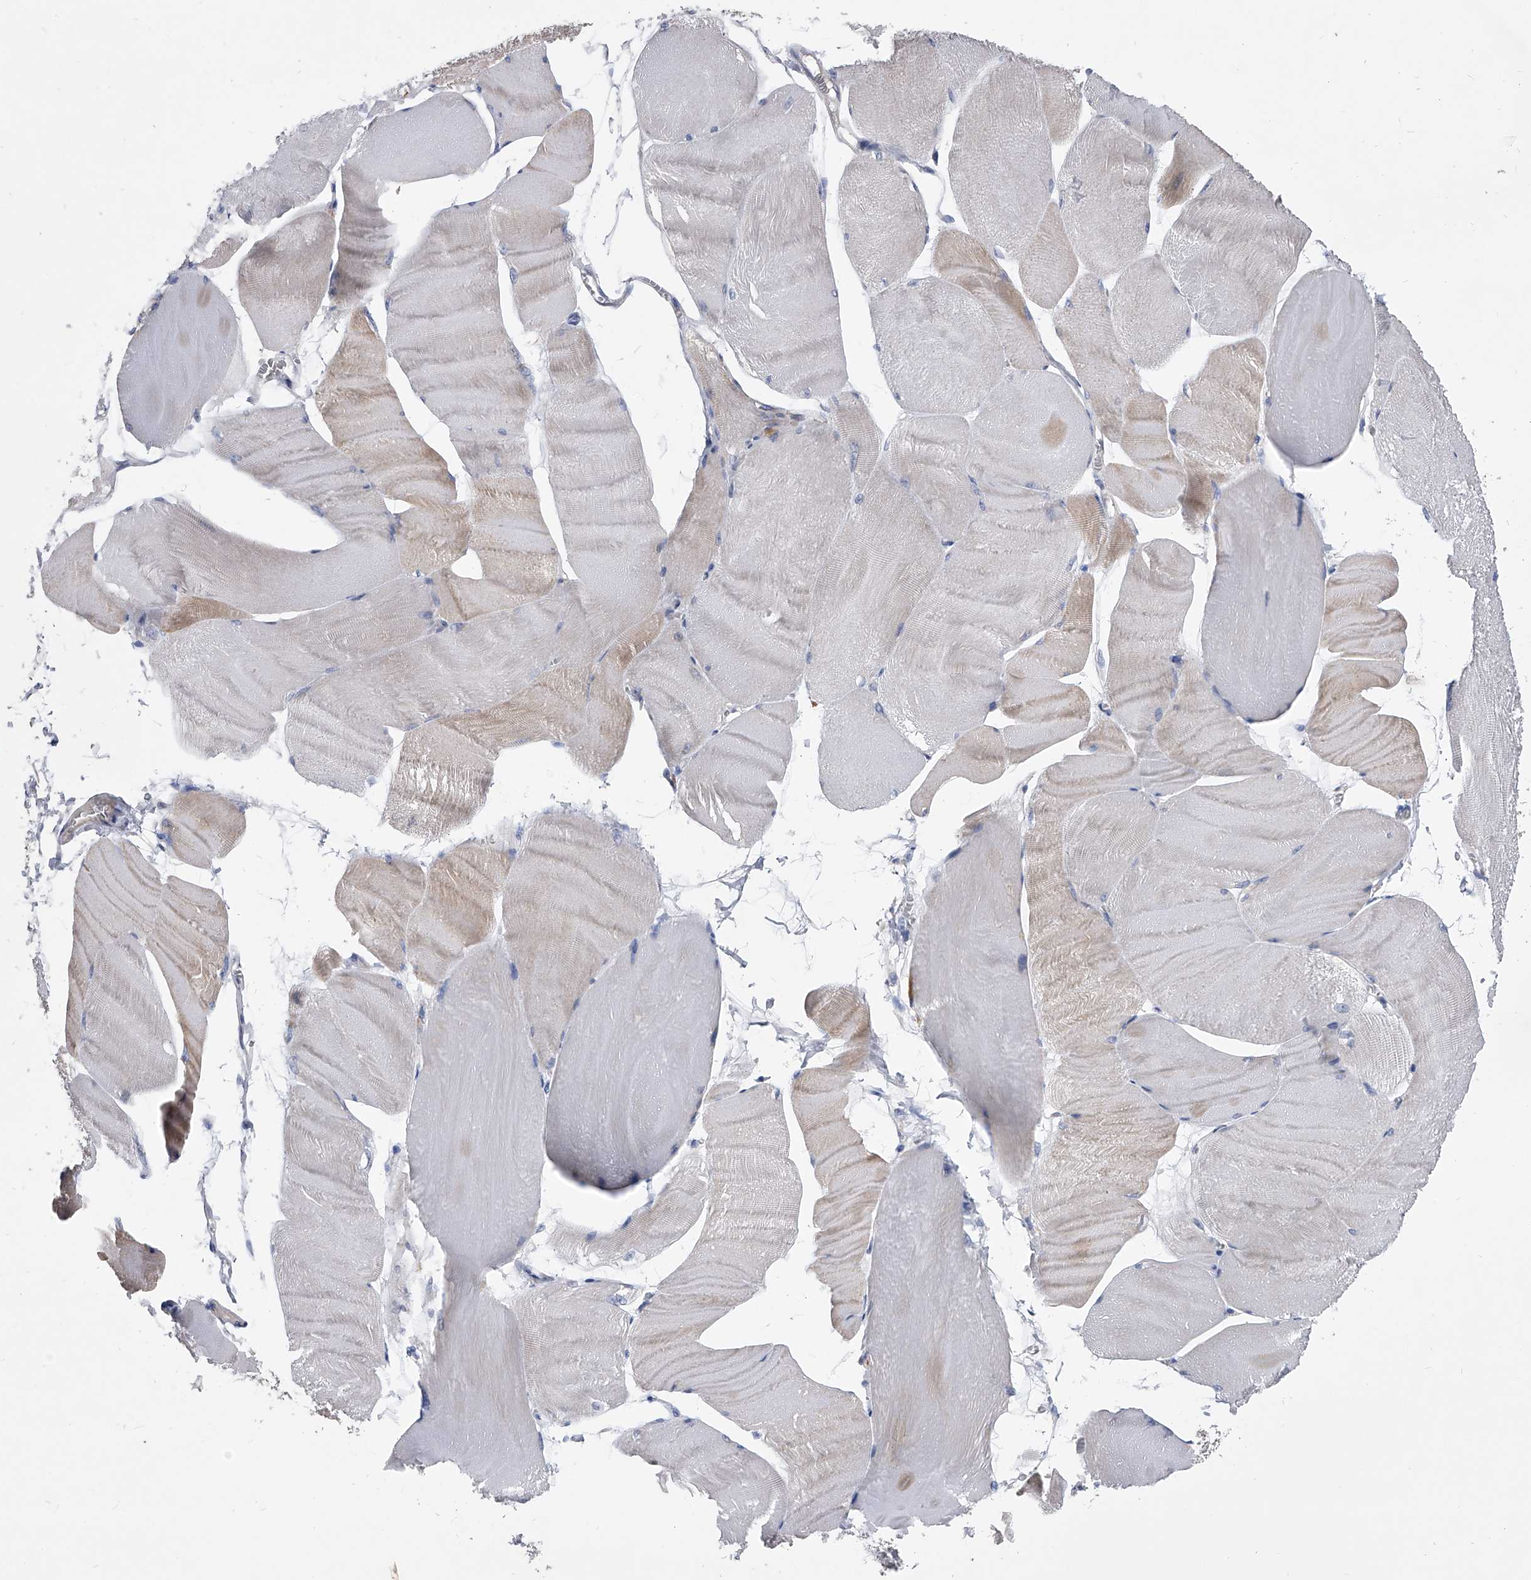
{"staining": {"intensity": "weak", "quantity": "25%-75%", "location": "cytoplasmic/membranous"}, "tissue": "skeletal muscle", "cell_type": "Myocytes", "image_type": "normal", "snomed": [{"axis": "morphology", "description": "Normal tissue, NOS"}, {"axis": "morphology", "description": "Basal cell carcinoma"}, {"axis": "topography", "description": "Skeletal muscle"}], "caption": "Normal skeletal muscle reveals weak cytoplasmic/membranous staining in about 25%-75% of myocytes.", "gene": "SPP1", "patient": {"sex": "female", "age": 64}}